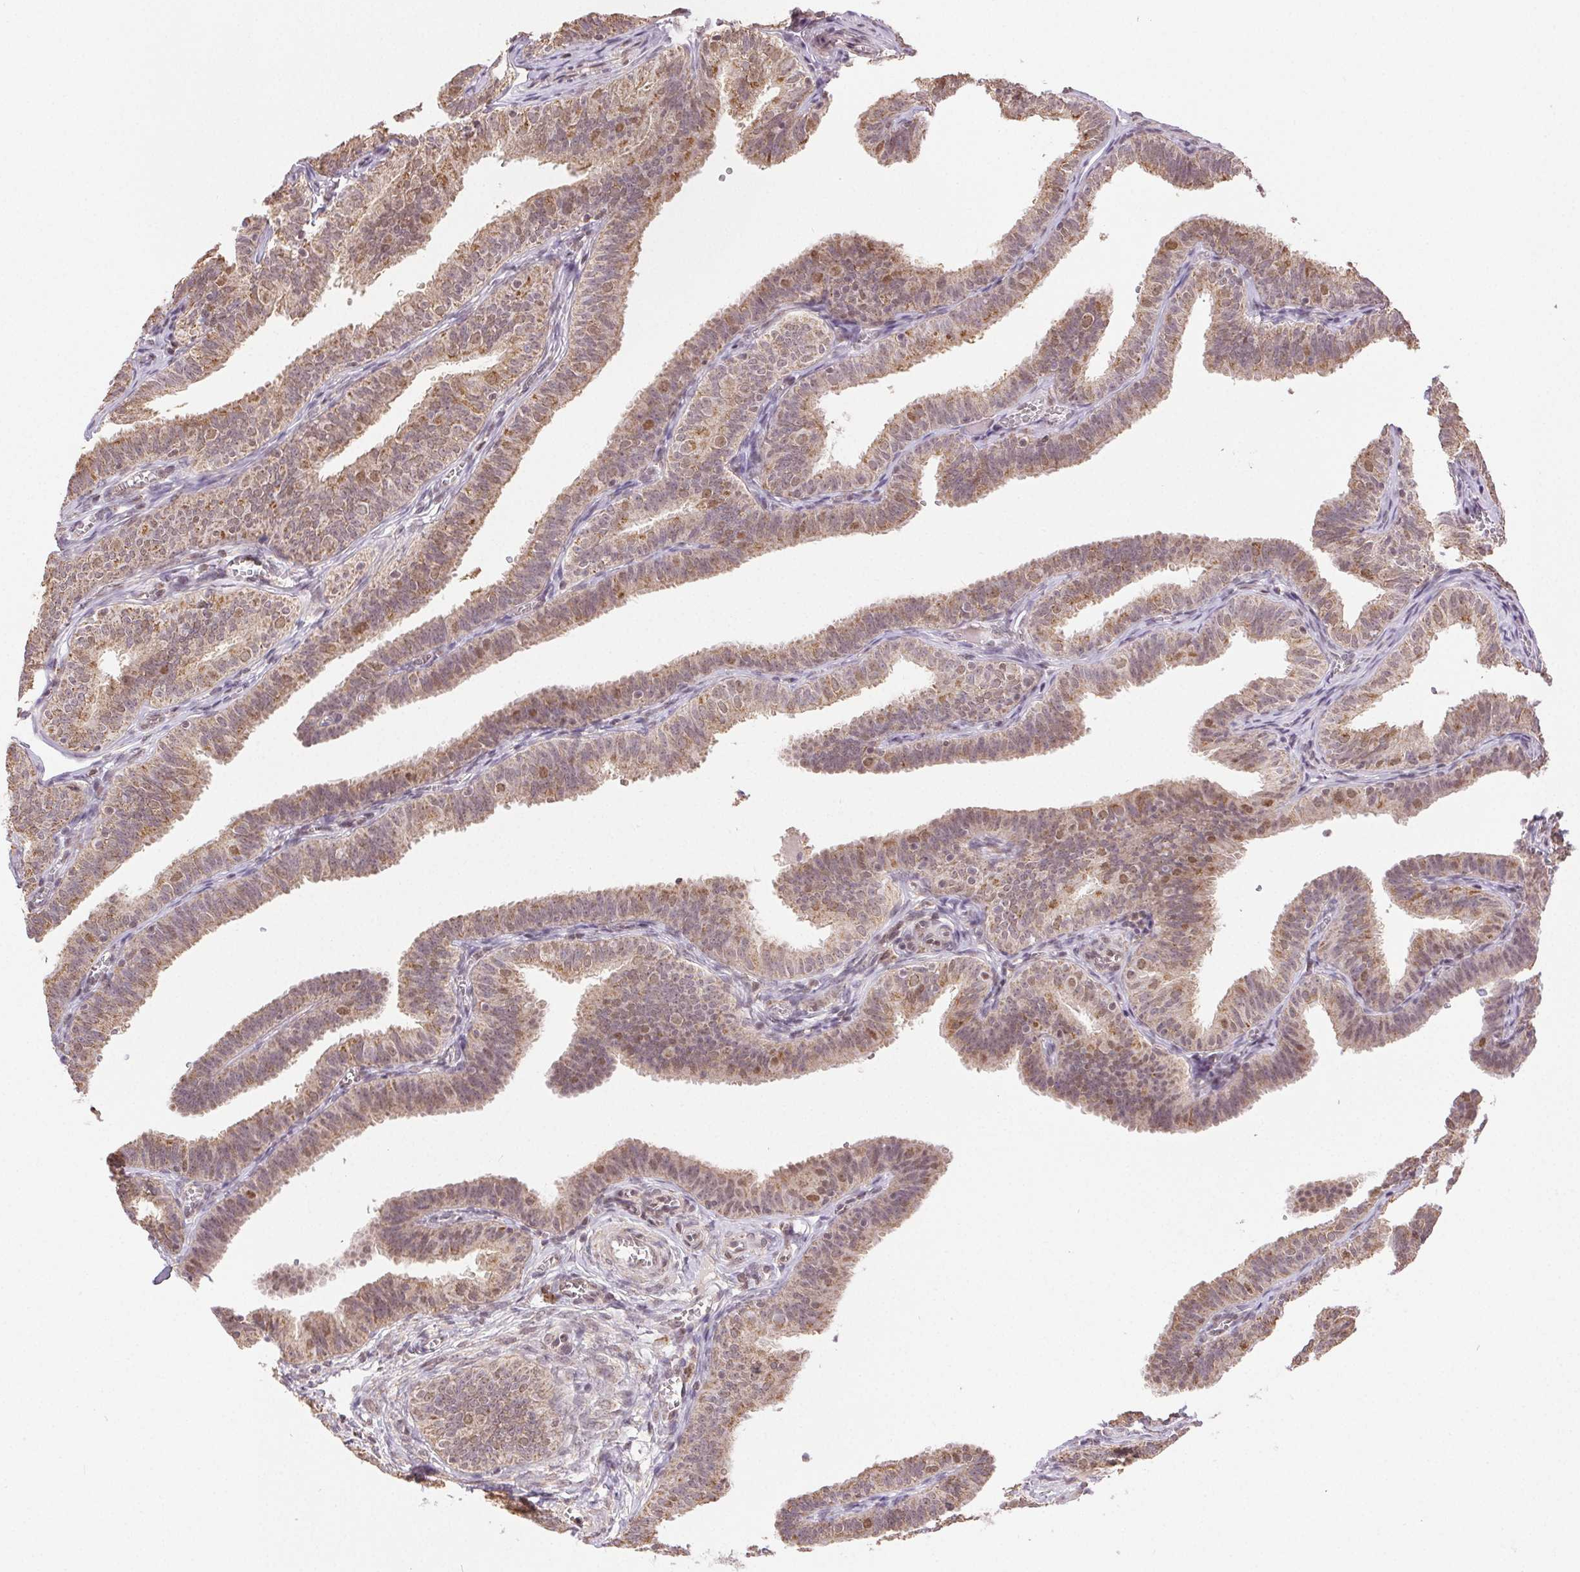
{"staining": {"intensity": "moderate", "quantity": ">75%", "location": "cytoplasmic/membranous"}, "tissue": "fallopian tube", "cell_type": "Glandular cells", "image_type": "normal", "snomed": [{"axis": "morphology", "description": "Normal tissue, NOS"}, {"axis": "topography", "description": "Fallopian tube"}], "caption": "Immunohistochemistry (IHC) image of unremarkable fallopian tube stained for a protein (brown), which displays medium levels of moderate cytoplasmic/membranous expression in about >75% of glandular cells.", "gene": "PIWIL4", "patient": {"sex": "female", "age": 25}}